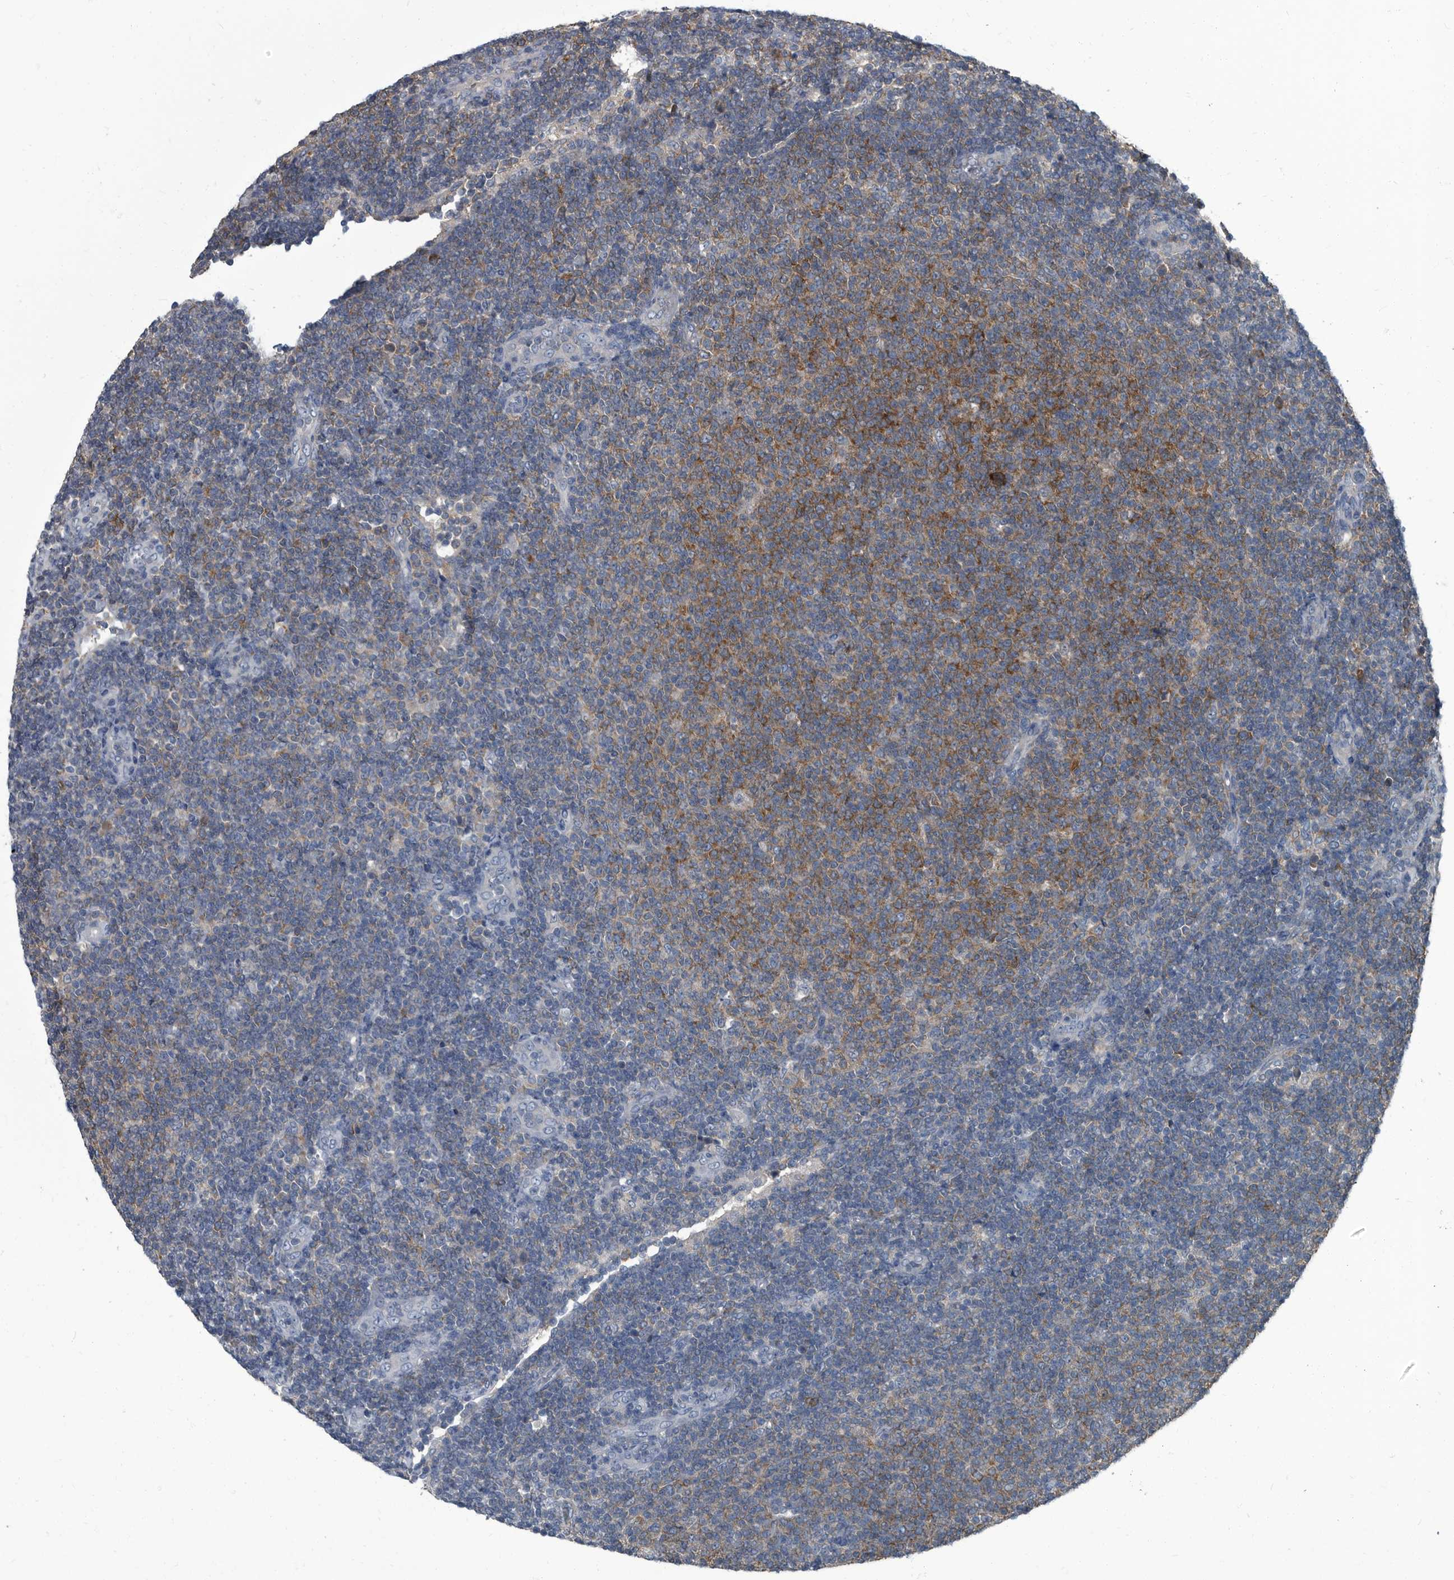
{"staining": {"intensity": "moderate", "quantity": "25%-75%", "location": "cytoplasmic/membranous"}, "tissue": "lymphoma", "cell_type": "Tumor cells", "image_type": "cancer", "snomed": [{"axis": "morphology", "description": "Malignant lymphoma, non-Hodgkin's type, Low grade"}, {"axis": "topography", "description": "Lymph node"}], "caption": "This is an image of IHC staining of low-grade malignant lymphoma, non-Hodgkin's type, which shows moderate staining in the cytoplasmic/membranous of tumor cells.", "gene": "CDV3", "patient": {"sex": "male", "age": 66}}